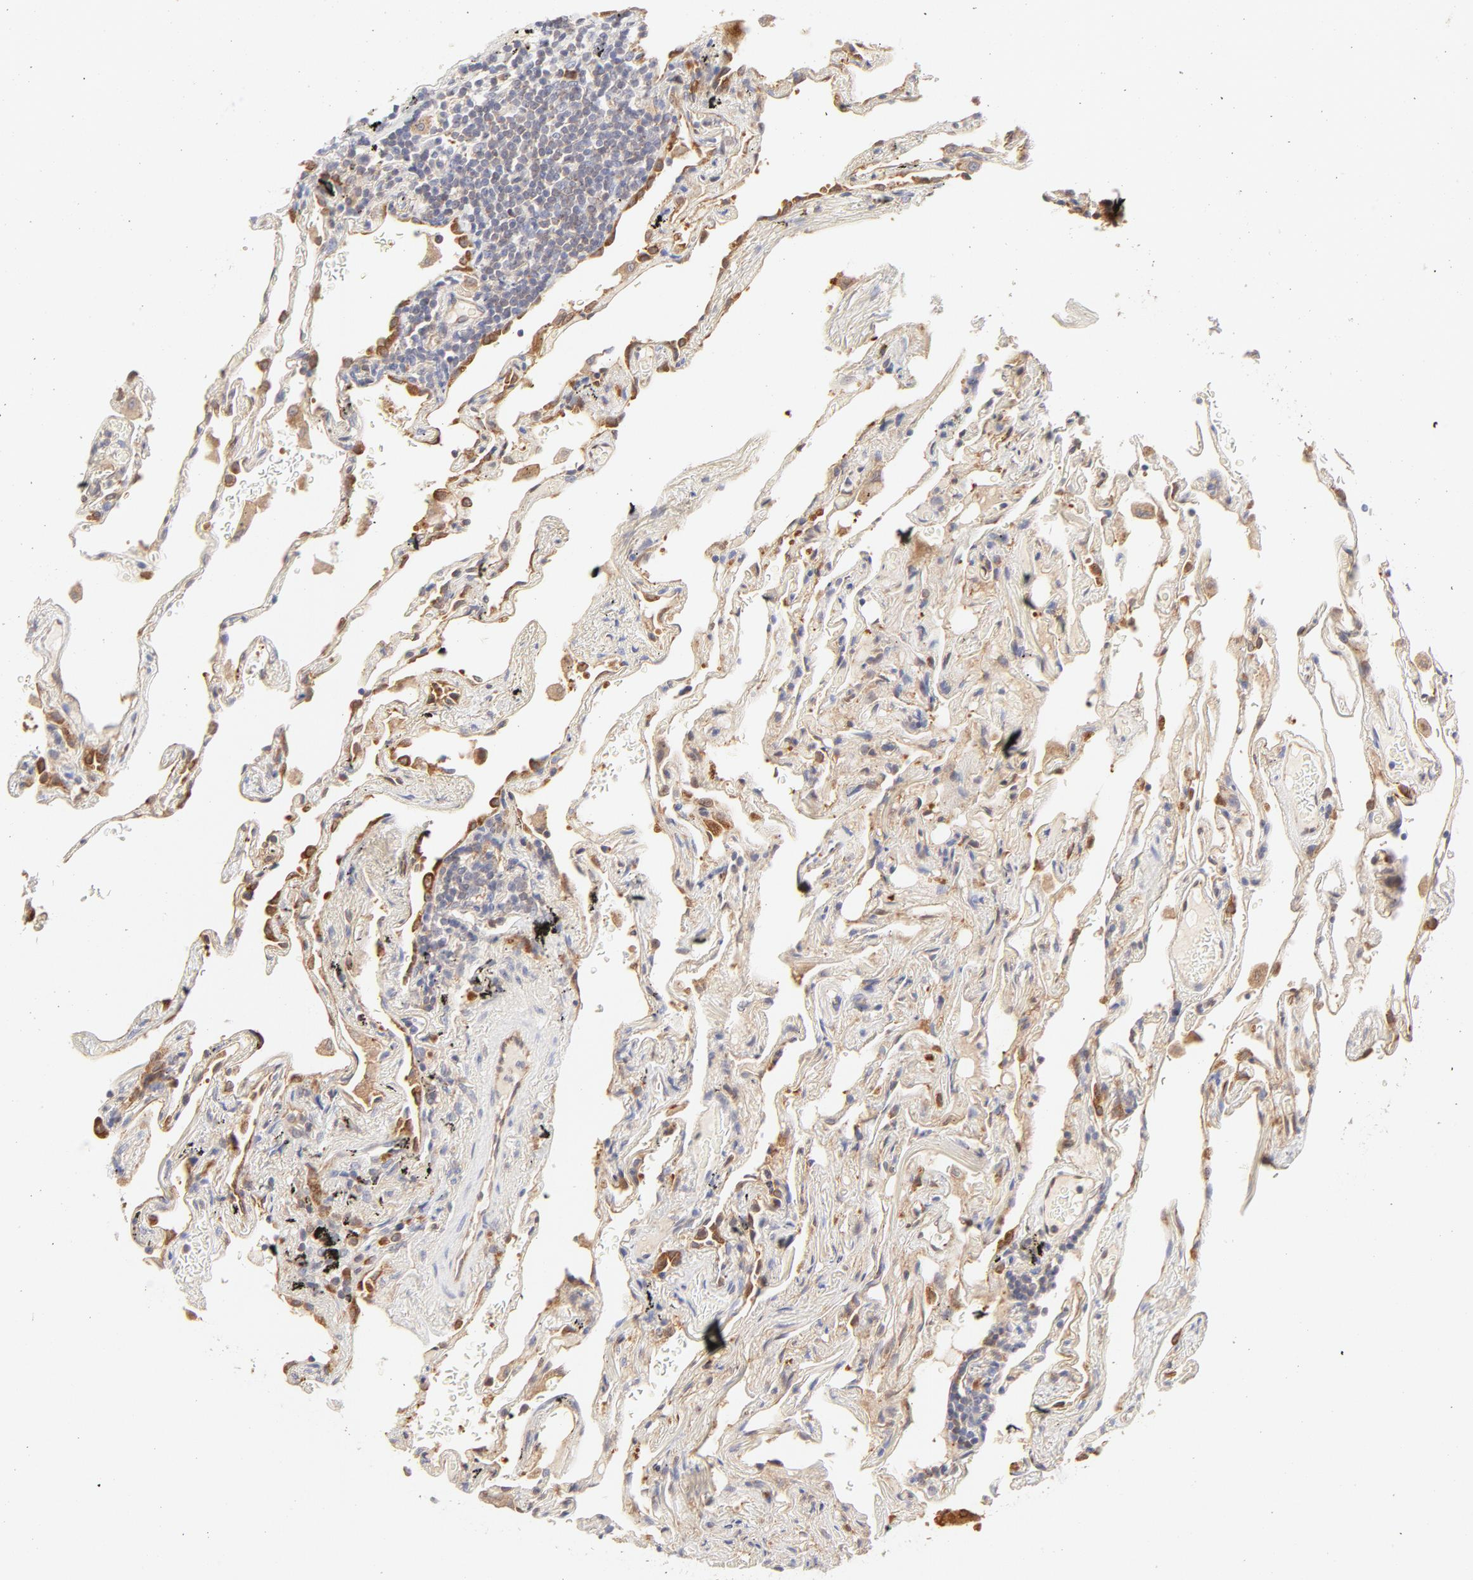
{"staining": {"intensity": "moderate", "quantity": ">75%", "location": "cytoplasmic/membranous"}, "tissue": "lung", "cell_type": "Alveolar cells", "image_type": "normal", "snomed": [{"axis": "morphology", "description": "Normal tissue, NOS"}, {"axis": "morphology", "description": "Inflammation, NOS"}, {"axis": "topography", "description": "Lung"}], "caption": "This image shows IHC staining of benign lung, with medium moderate cytoplasmic/membranous expression in about >75% of alveolar cells.", "gene": "RPS6KA1", "patient": {"sex": "male", "age": 69}}